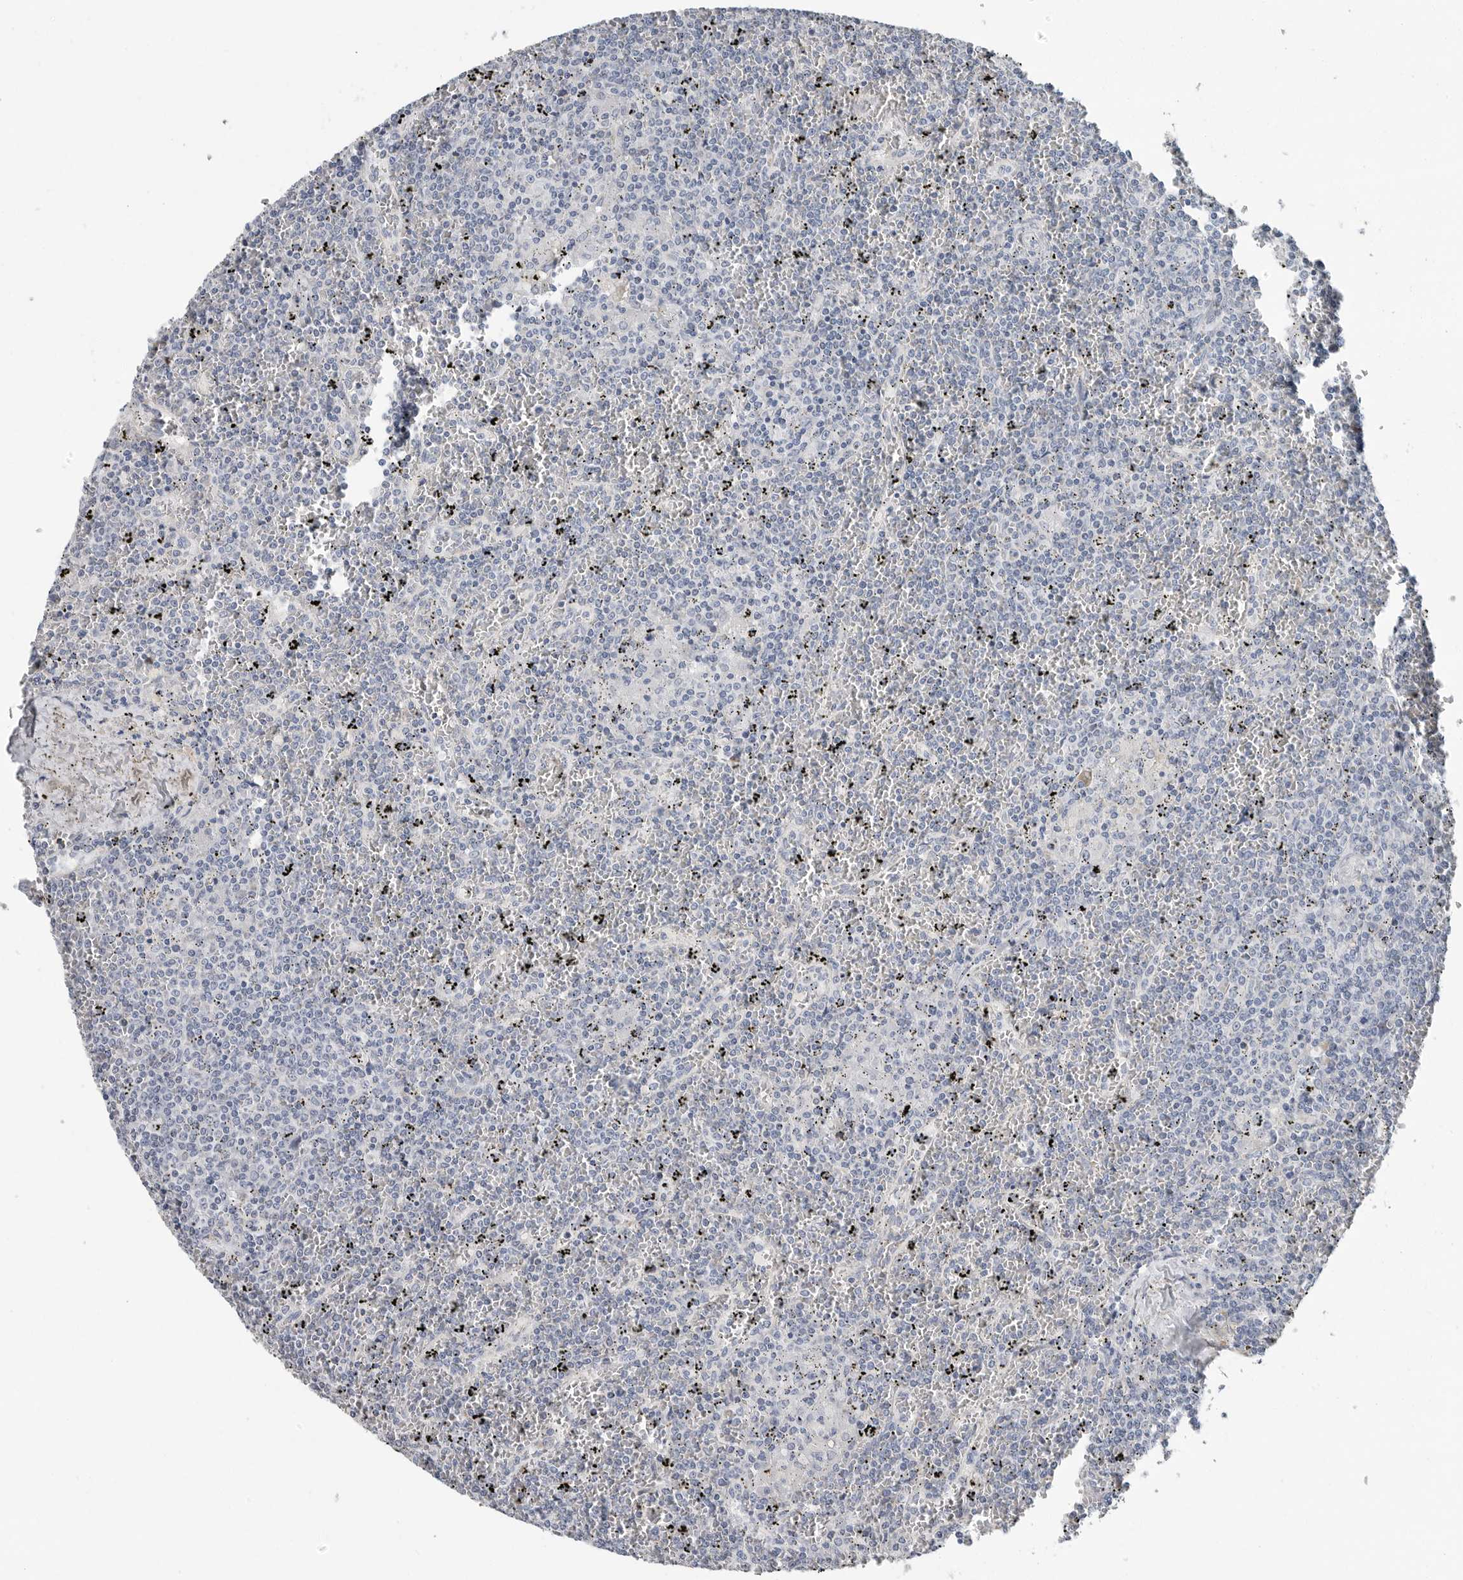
{"staining": {"intensity": "negative", "quantity": "none", "location": "none"}, "tissue": "lymphoma", "cell_type": "Tumor cells", "image_type": "cancer", "snomed": [{"axis": "morphology", "description": "Malignant lymphoma, non-Hodgkin's type, Low grade"}, {"axis": "topography", "description": "Spleen"}], "caption": "A high-resolution micrograph shows IHC staining of lymphoma, which demonstrates no significant expression in tumor cells. (Brightfield microscopy of DAB immunohistochemistry (IHC) at high magnification).", "gene": "PLN", "patient": {"sex": "female", "age": 19}}